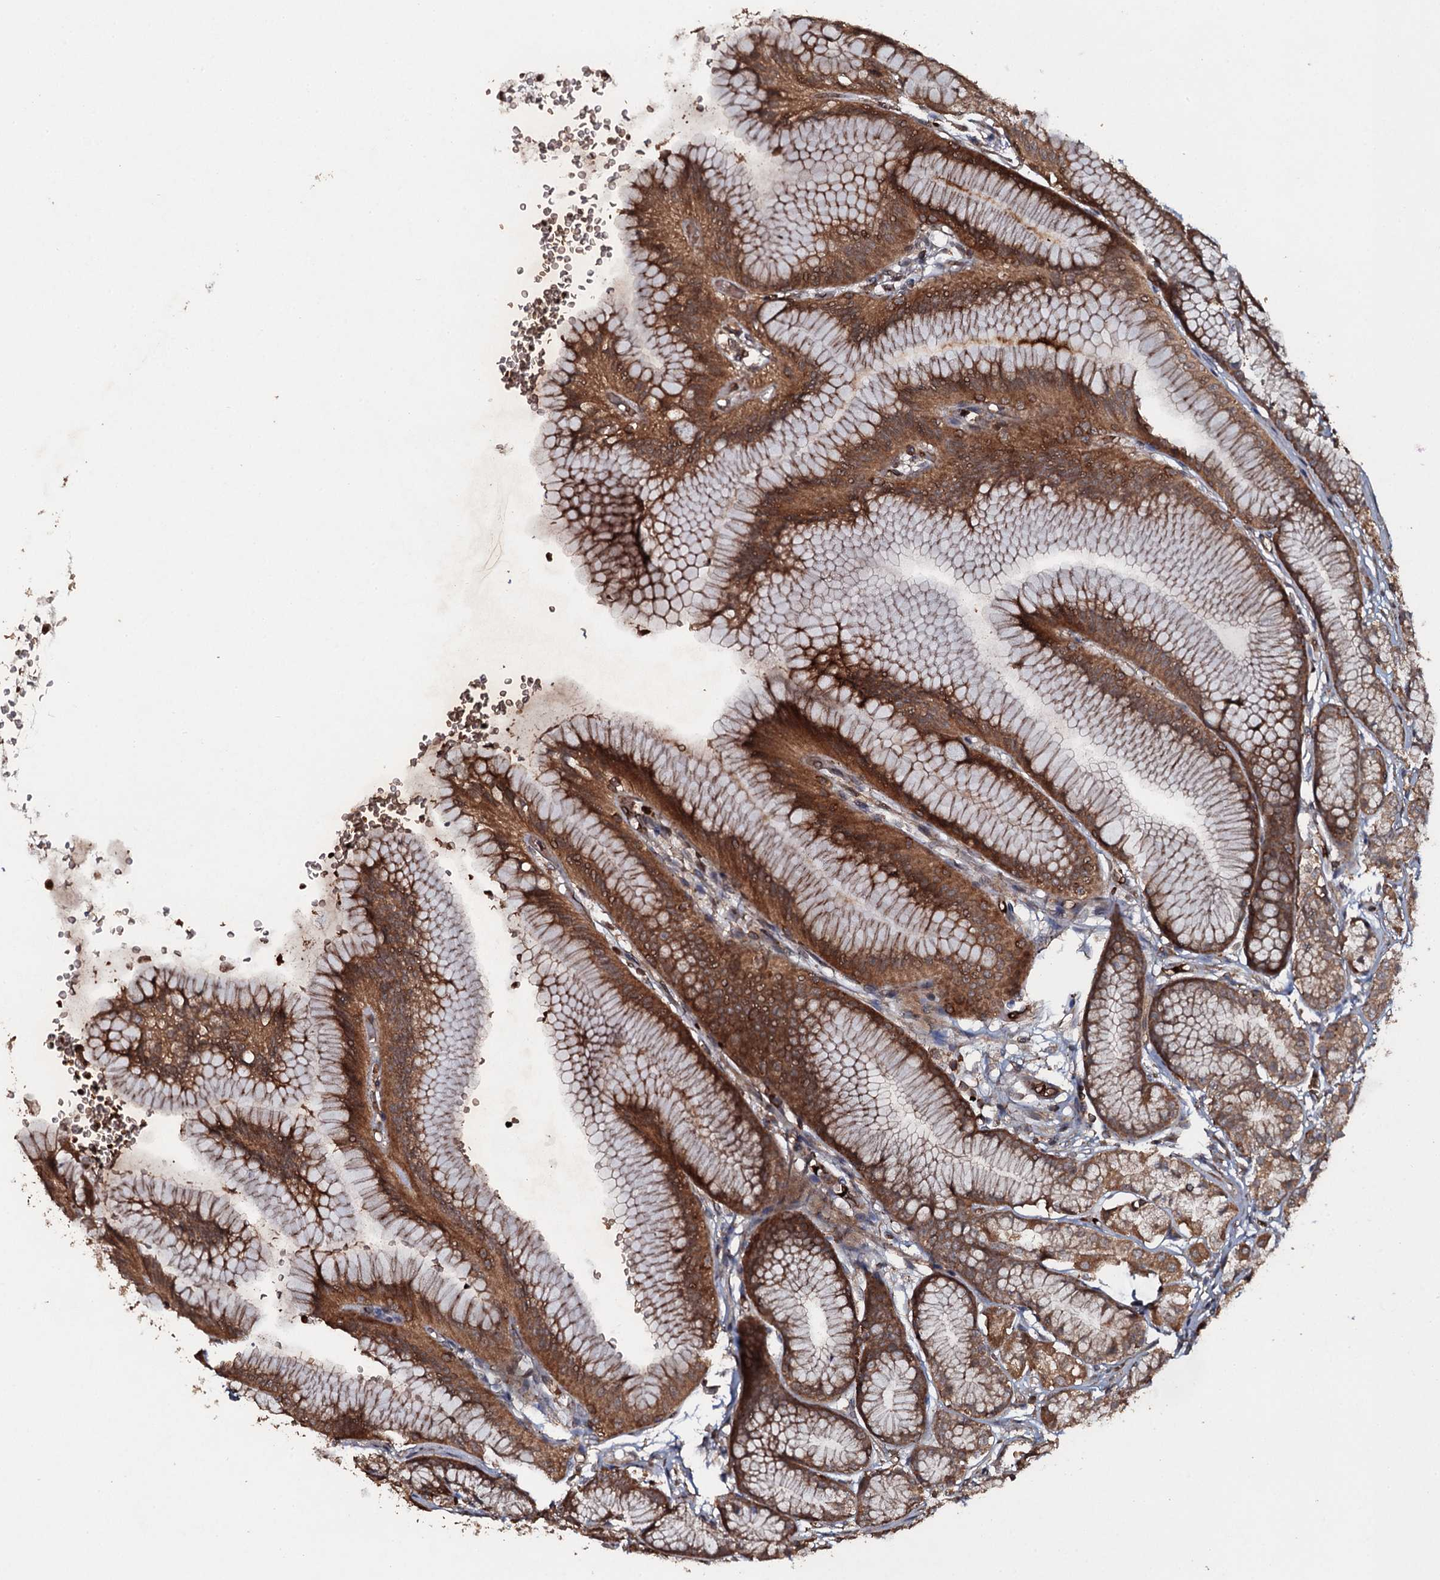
{"staining": {"intensity": "strong", "quantity": ">75%", "location": "cytoplasmic/membranous"}, "tissue": "stomach", "cell_type": "Glandular cells", "image_type": "normal", "snomed": [{"axis": "morphology", "description": "Normal tissue, NOS"}, {"axis": "morphology", "description": "Adenocarcinoma, NOS"}, {"axis": "morphology", "description": "Adenocarcinoma, High grade"}, {"axis": "topography", "description": "Stomach, upper"}, {"axis": "topography", "description": "Stomach"}], "caption": "Stomach stained with a brown dye demonstrates strong cytoplasmic/membranous positive positivity in approximately >75% of glandular cells.", "gene": "ADGRG3", "patient": {"sex": "female", "age": 65}}